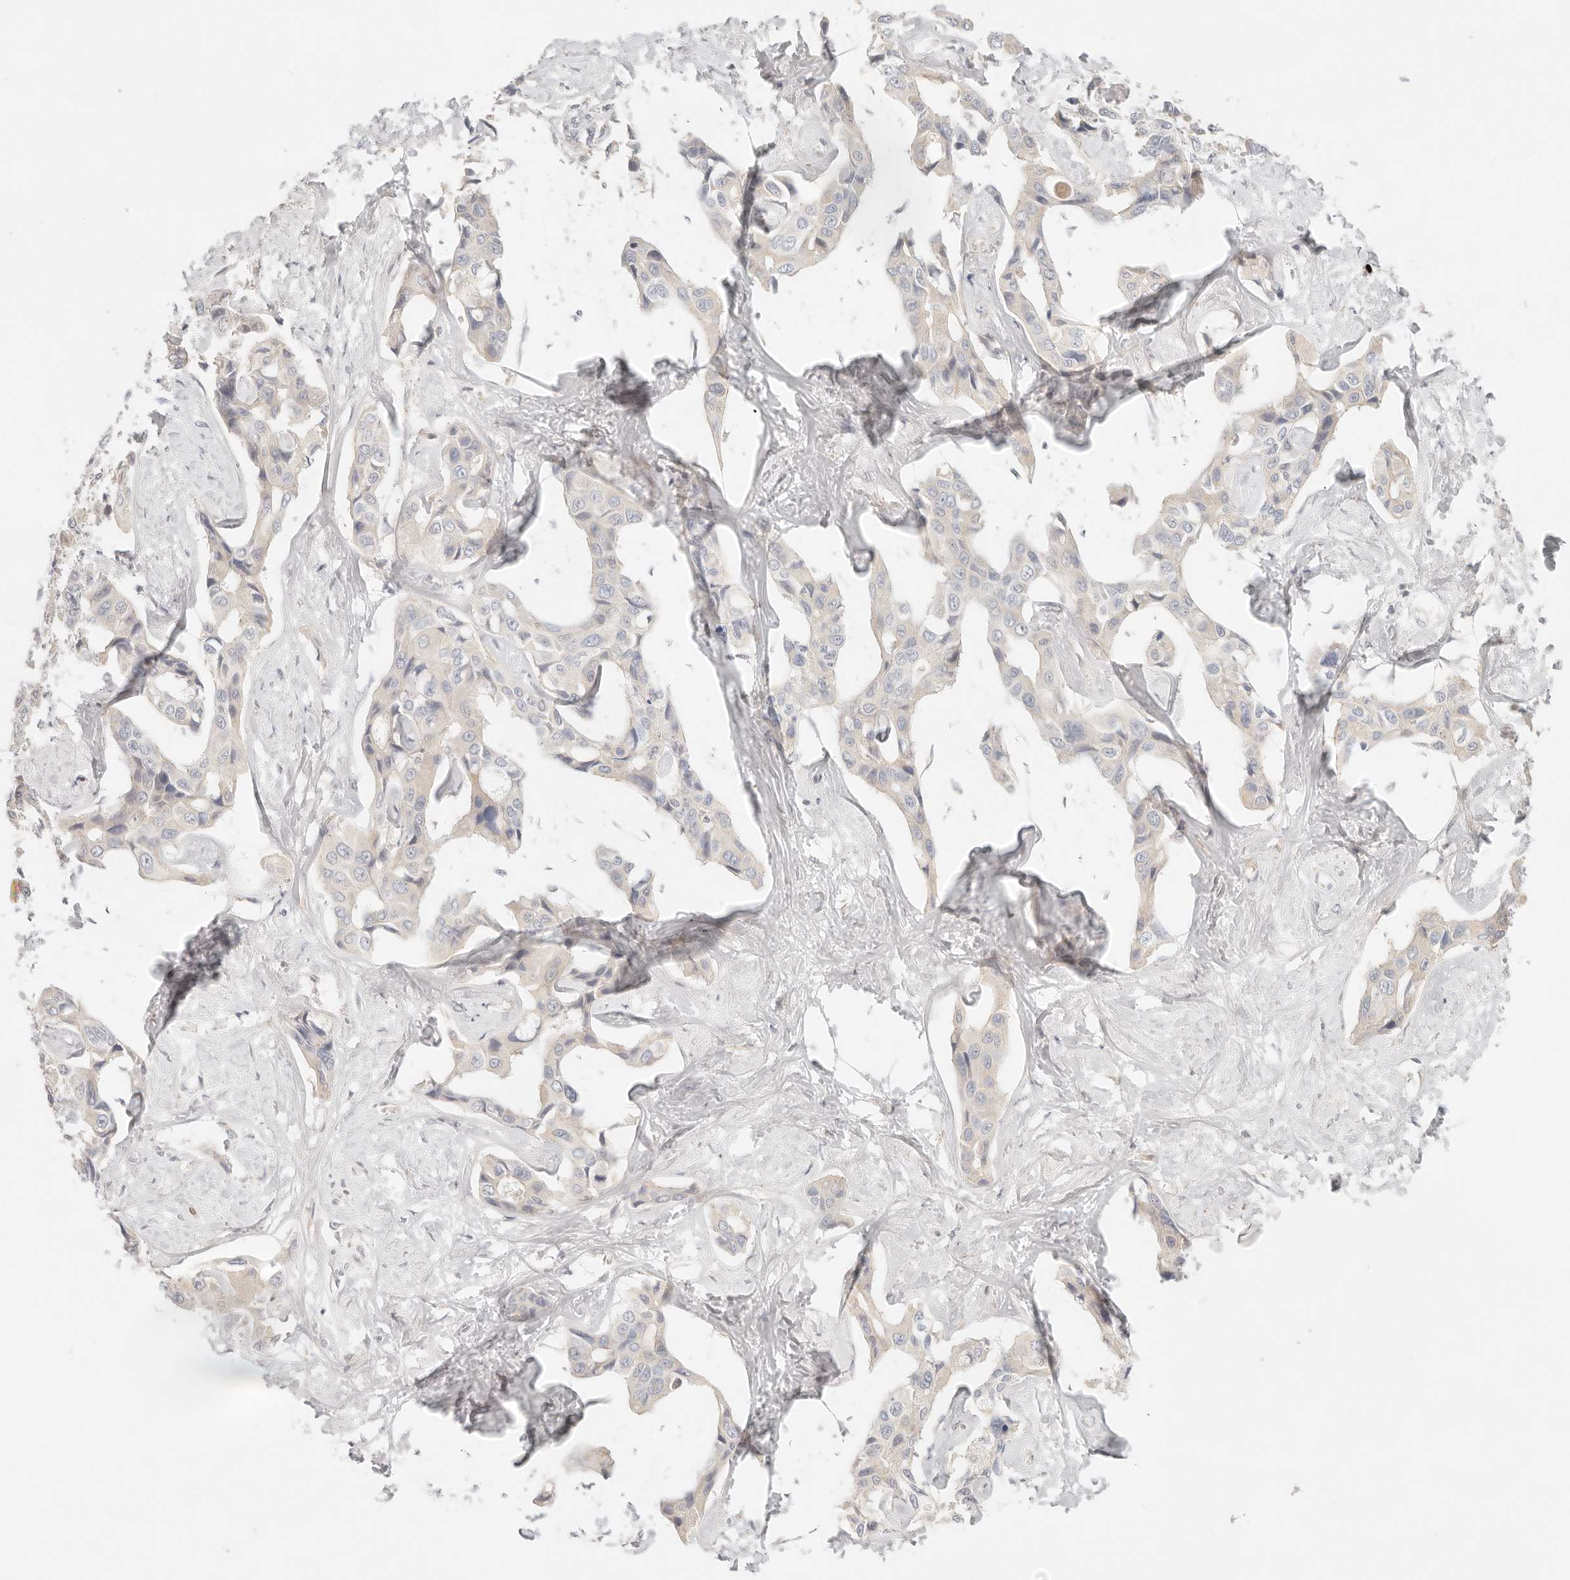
{"staining": {"intensity": "weak", "quantity": "<25%", "location": "cytoplasmic/membranous"}, "tissue": "liver cancer", "cell_type": "Tumor cells", "image_type": "cancer", "snomed": [{"axis": "morphology", "description": "Cholangiocarcinoma"}, {"axis": "topography", "description": "Liver"}], "caption": "Photomicrograph shows no protein staining in tumor cells of liver cholangiocarcinoma tissue. The staining was performed using DAB (3,3'-diaminobenzidine) to visualize the protein expression in brown, while the nuclei were stained in blue with hematoxylin (Magnification: 20x).", "gene": "SPHK1", "patient": {"sex": "male", "age": 59}}